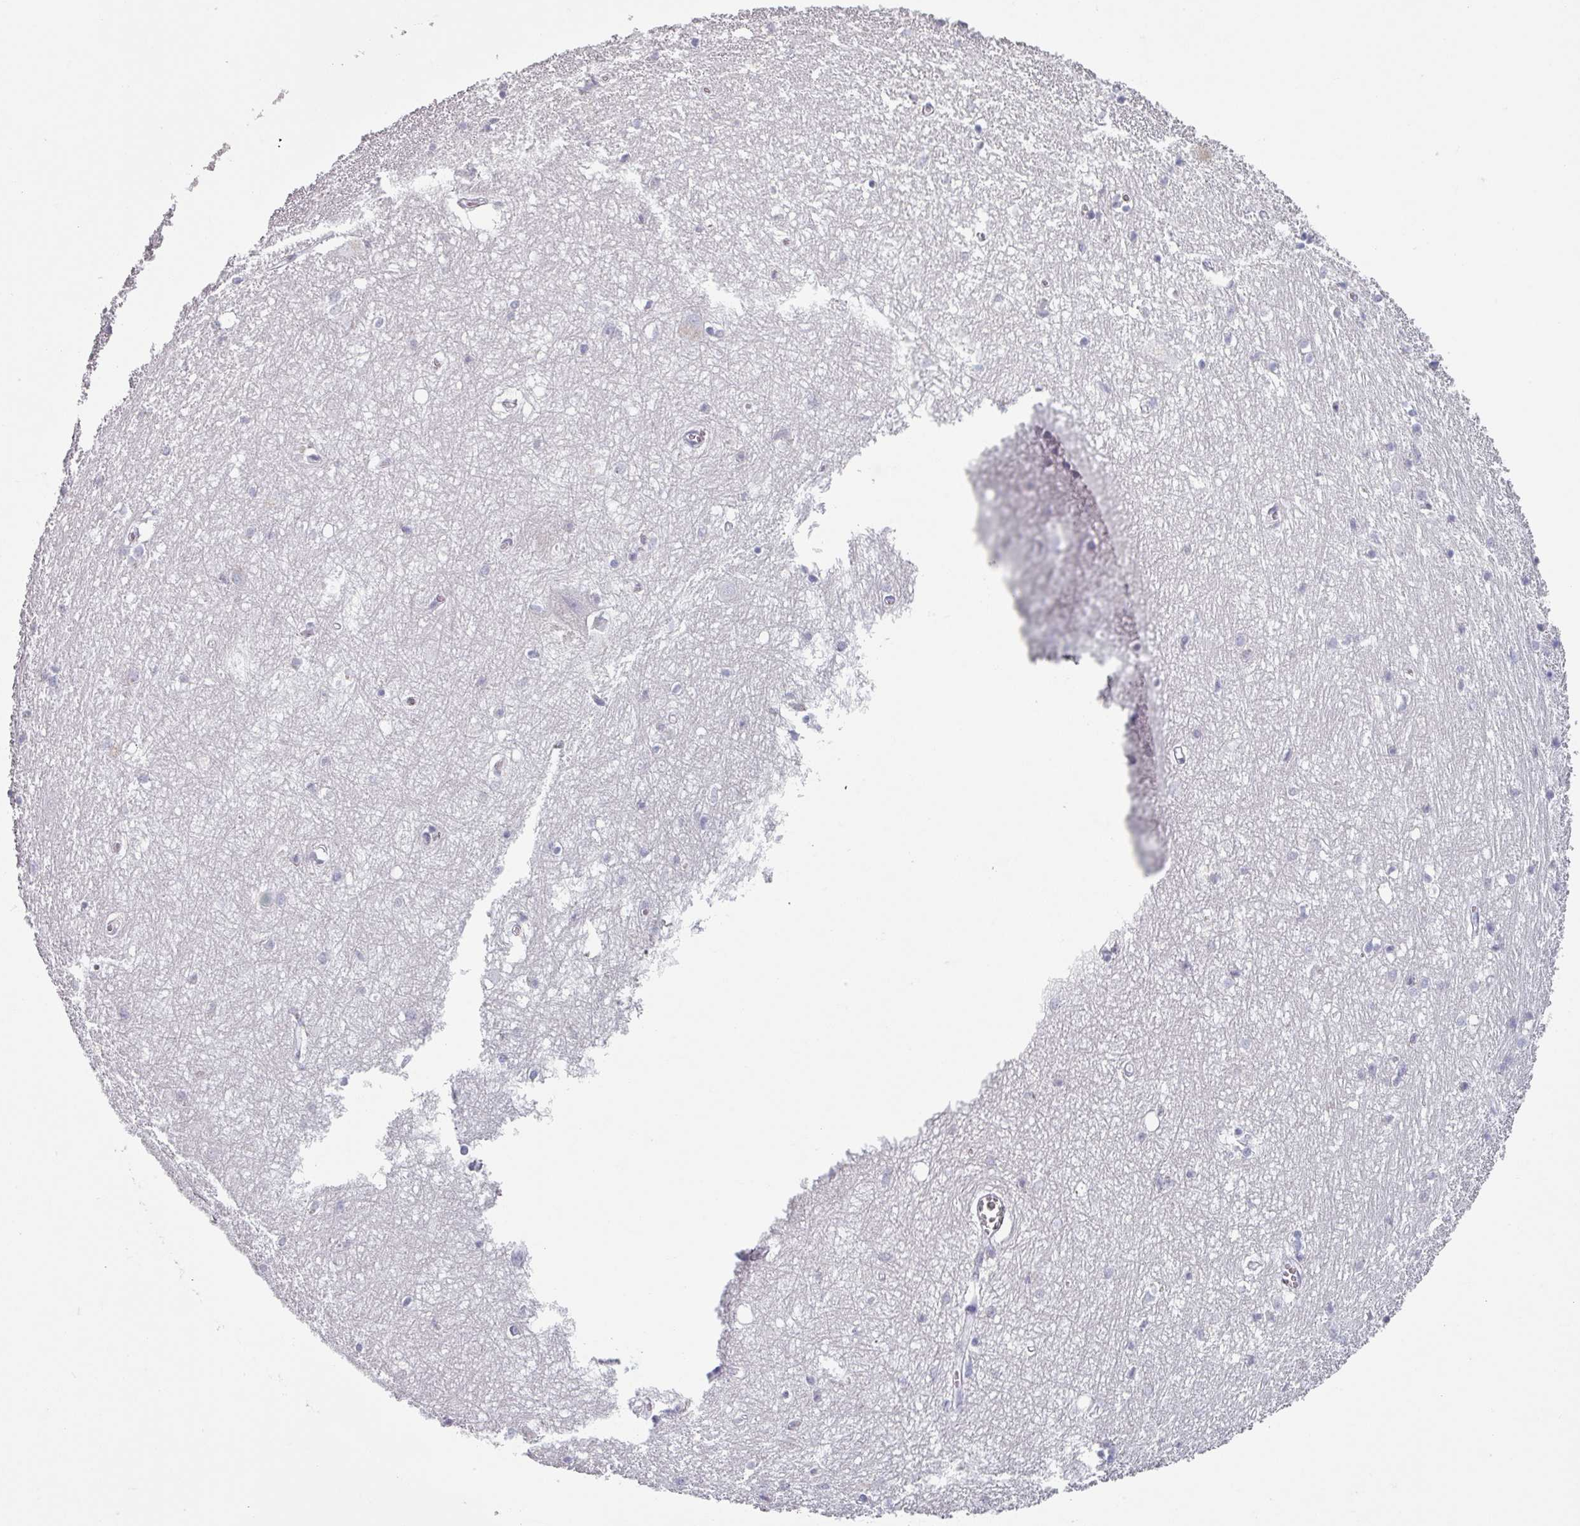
{"staining": {"intensity": "negative", "quantity": "none", "location": "none"}, "tissue": "hippocampus", "cell_type": "Glial cells", "image_type": "normal", "snomed": [{"axis": "morphology", "description": "Normal tissue, NOS"}, {"axis": "topography", "description": "Hippocampus"}], "caption": "An image of hippocampus stained for a protein displays no brown staining in glial cells. The staining was performed using DAB (3,3'-diaminobenzidine) to visualize the protein expression in brown, while the nuclei were stained in blue with hematoxylin (Magnification: 20x).", "gene": "SLC35G2", "patient": {"sex": "female", "age": 64}}